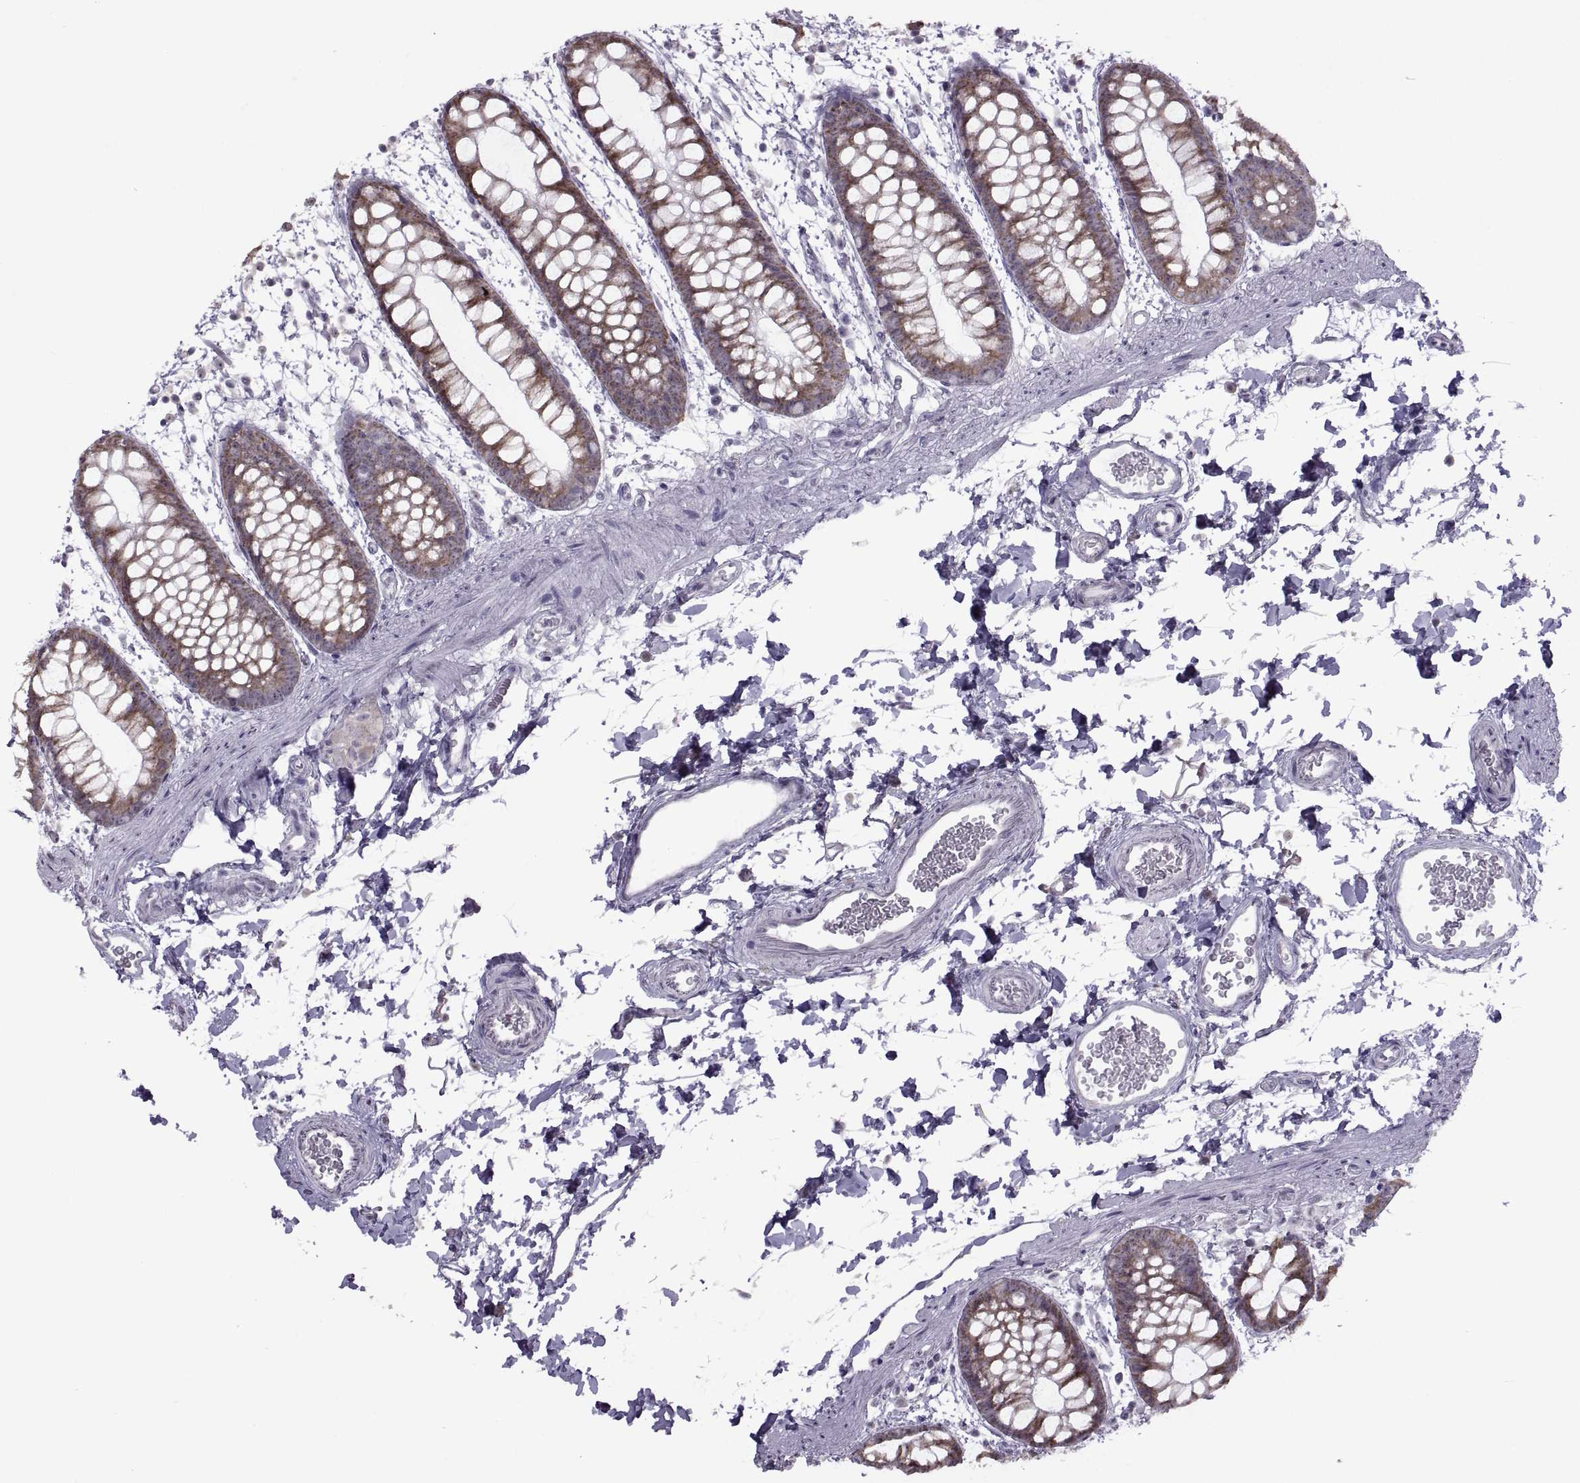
{"staining": {"intensity": "moderate", "quantity": ">75%", "location": "cytoplasmic/membranous"}, "tissue": "rectum", "cell_type": "Glandular cells", "image_type": "normal", "snomed": [{"axis": "morphology", "description": "Normal tissue, NOS"}, {"axis": "topography", "description": "Rectum"}], "caption": "A photomicrograph of human rectum stained for a protein reveals moderate cytoplasmic/membranous brown staining in glandular cells.", "gene": "ASIC2", "patient": {"sex": "male", "age": 57}}